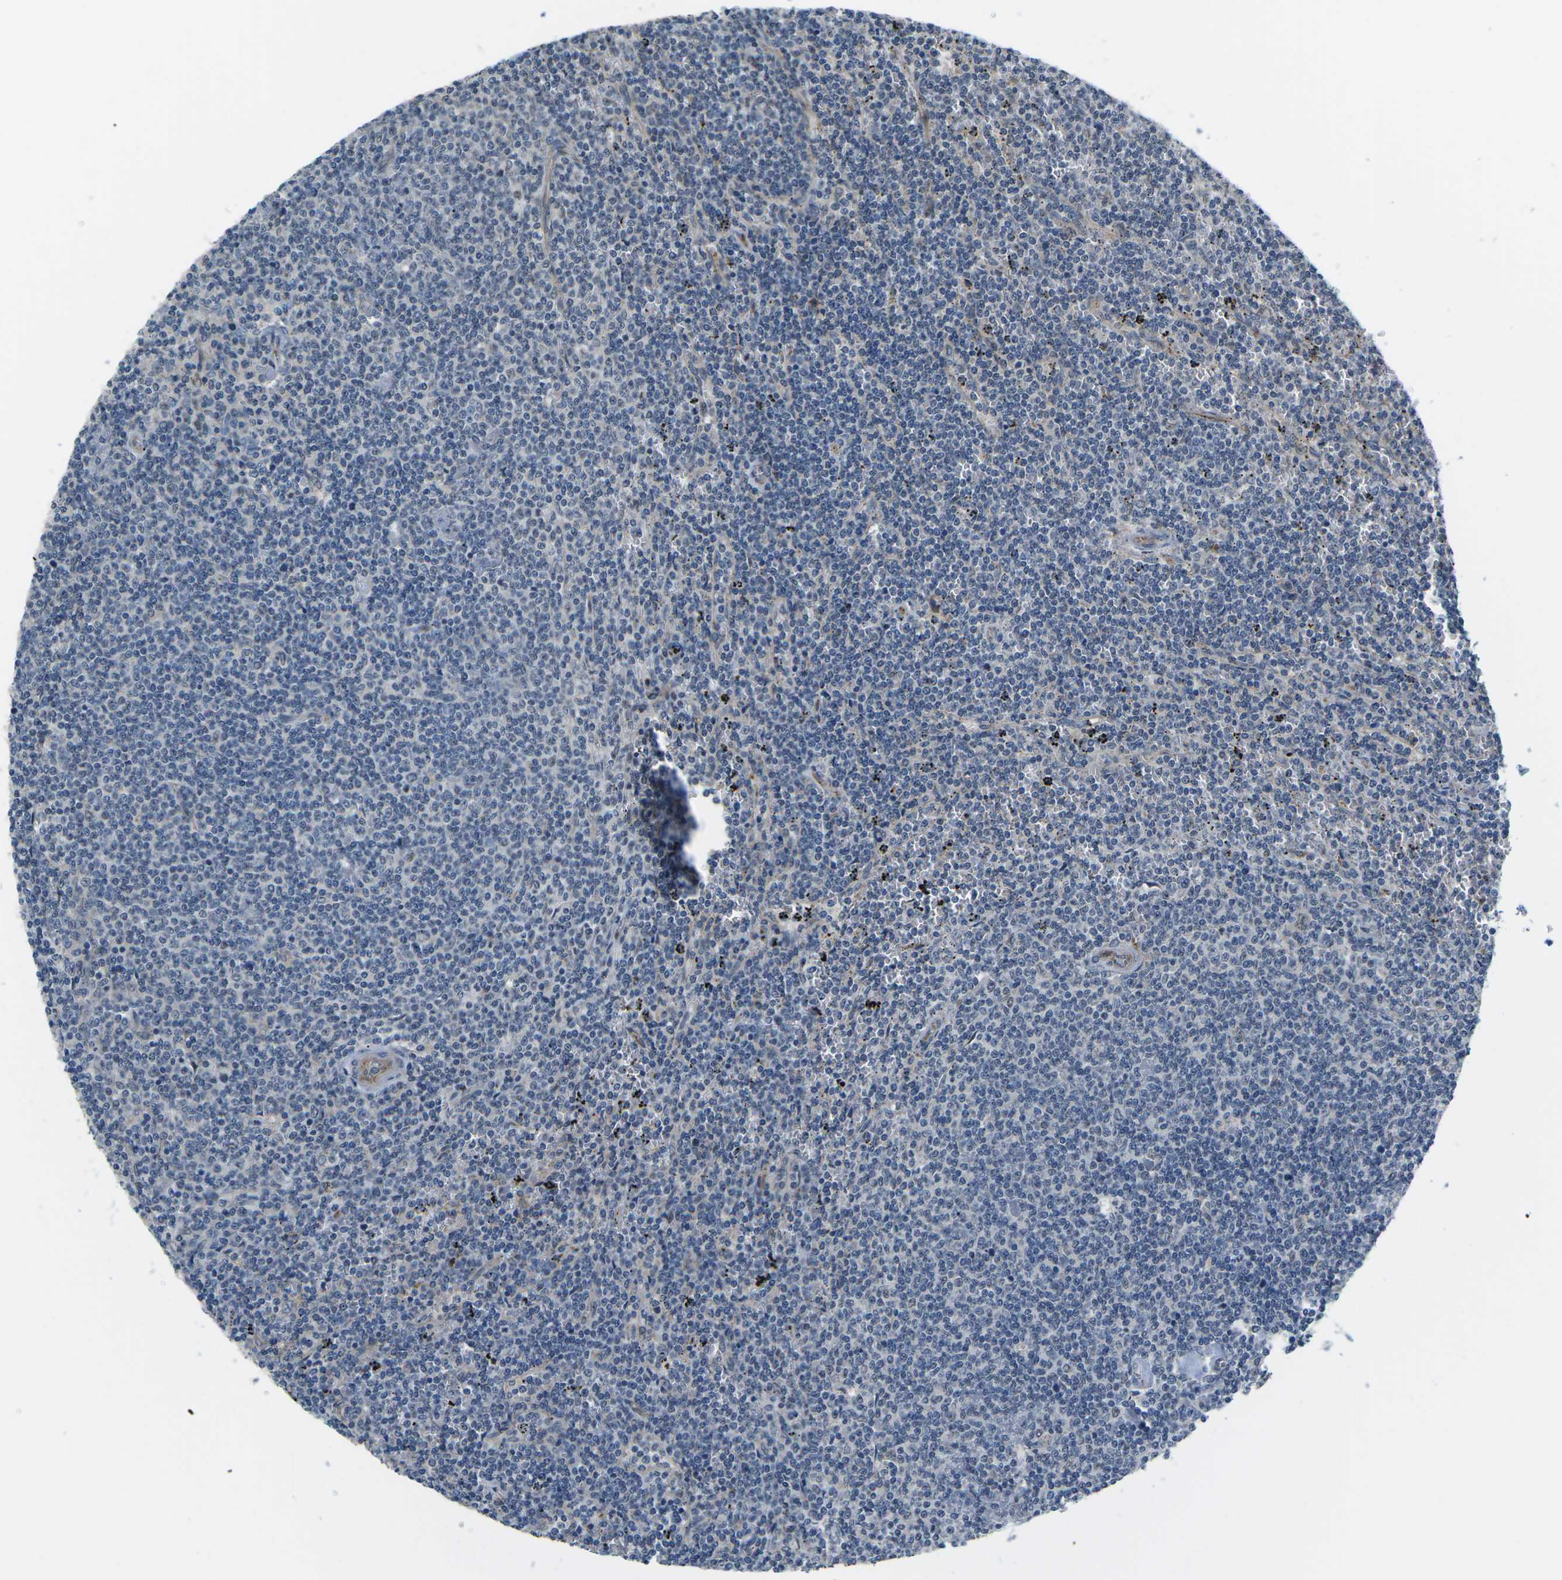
{"staining": {"intensity": "negative", "quantity": "none", "location": "none"}, "tissue": "lymphoma", "cell_type": "Tumor cells", "image_type": "cancer", "snomed": [{"axis": "morphology", "description": "Malignant lymphoma, non-Hodgkin's type, Low grade"}, {"axis": "topography", "description": "Spleen"}], "caption": "Photomicrograph shows no protein expression in tumor cells of low-grade malignant lymphoma, non-Hodgkin's type tissue. (Stains: DAB (3,3'-diaminobenzidine) immunohistochemistry with hematoxylin counter stain, Microscopy: brightfield microscopy at high magnification).", "gene": "ERBB4", "patient": {"sex": "female", "age": 50}}